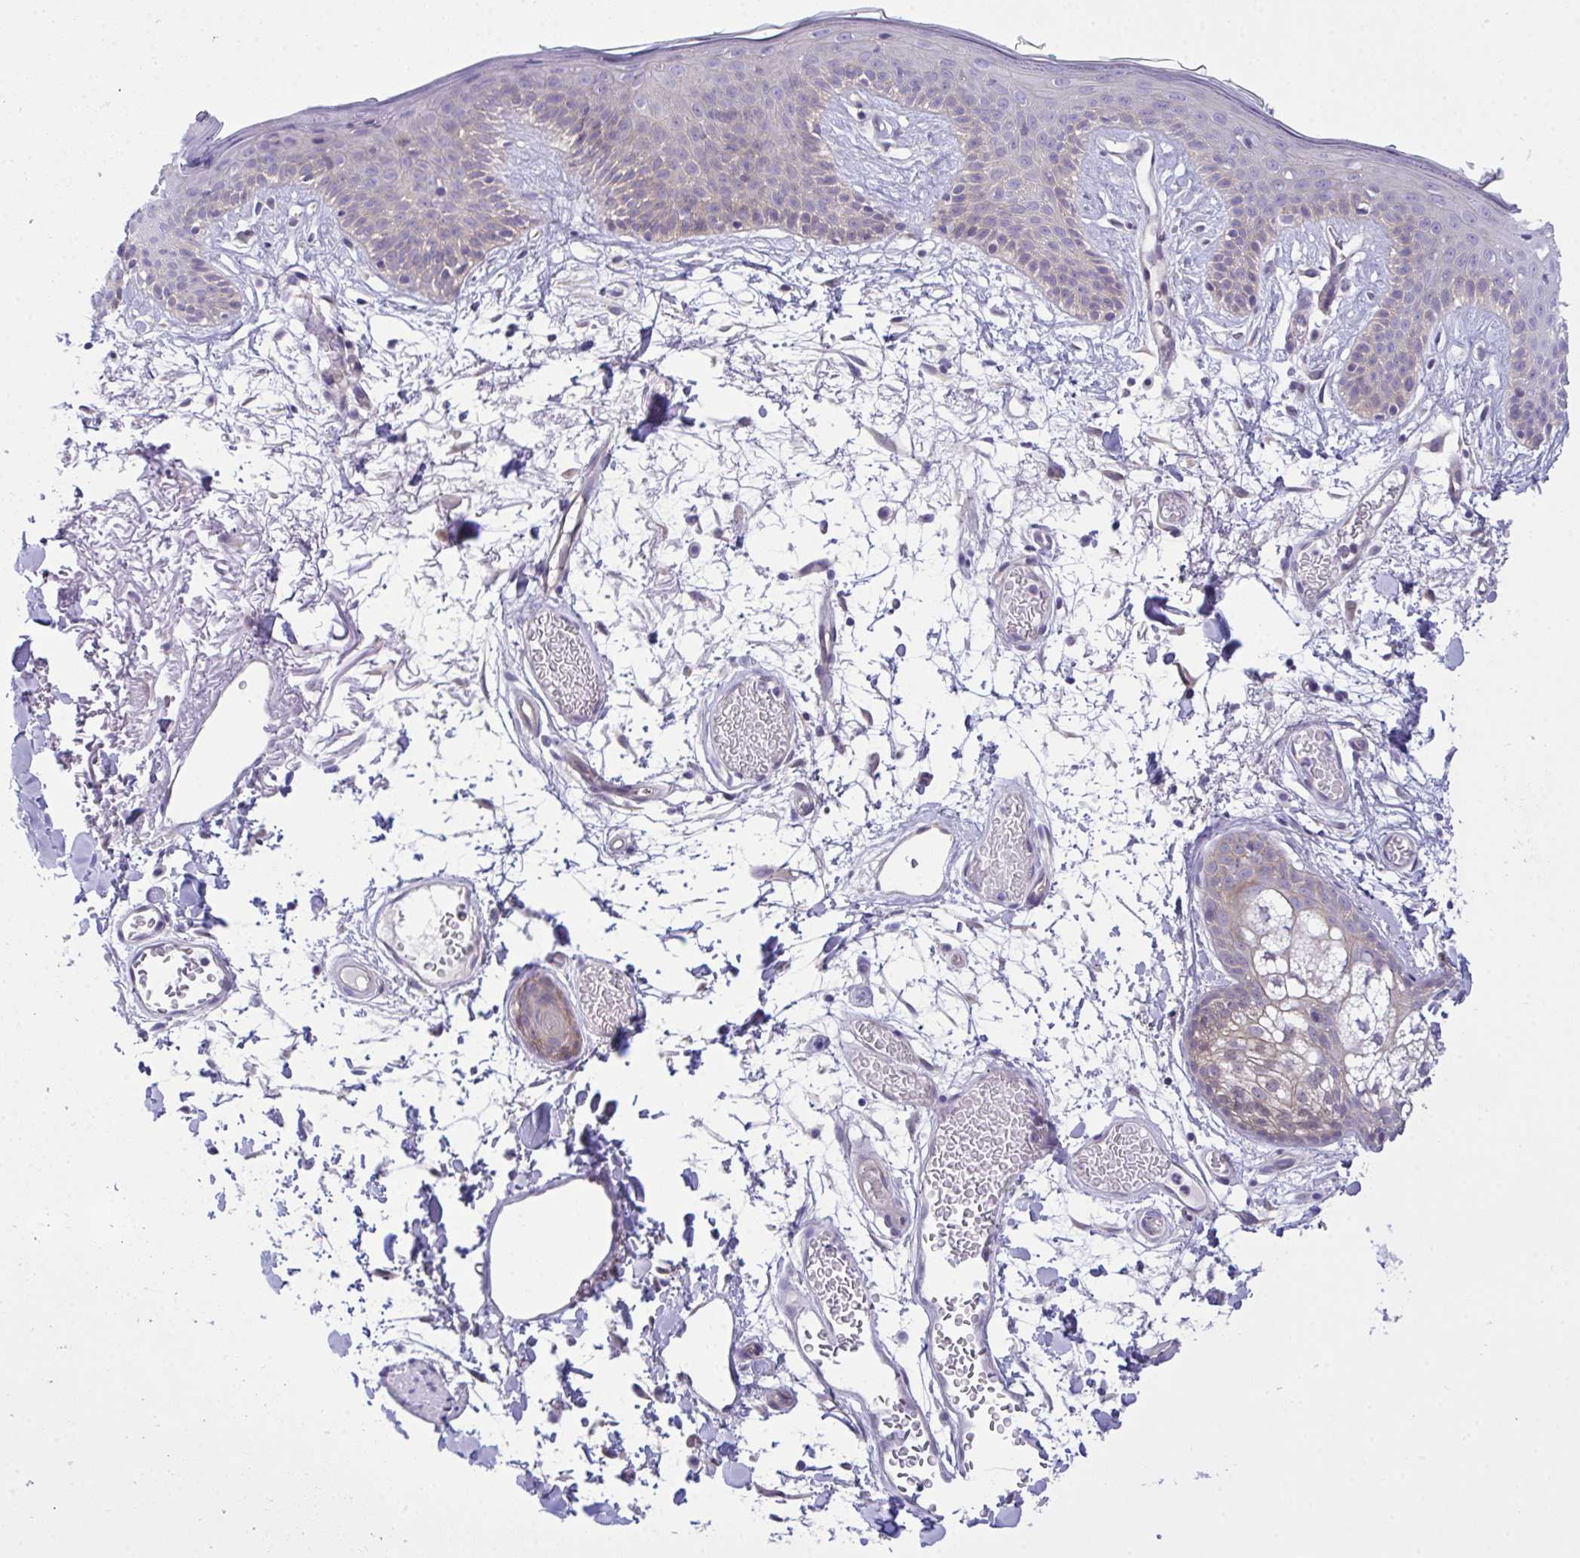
{"staining": {"intensity": "negative", "quantity": "none", "location": "none"}, "tissue": "skin", "cell_type": "Fibroblasts", "image_type": "normal", "snomed": [{"axis": "morphology", "description": "Normal tissue, NOS"}, {"axis": "topography", "description": "Skin"}], "caption": "Protein analysis of benign skin demonstrates no significant expression in fibroblasts.", "gene": "HOXD12", "patient": {"sex": "male", "age": 79}}